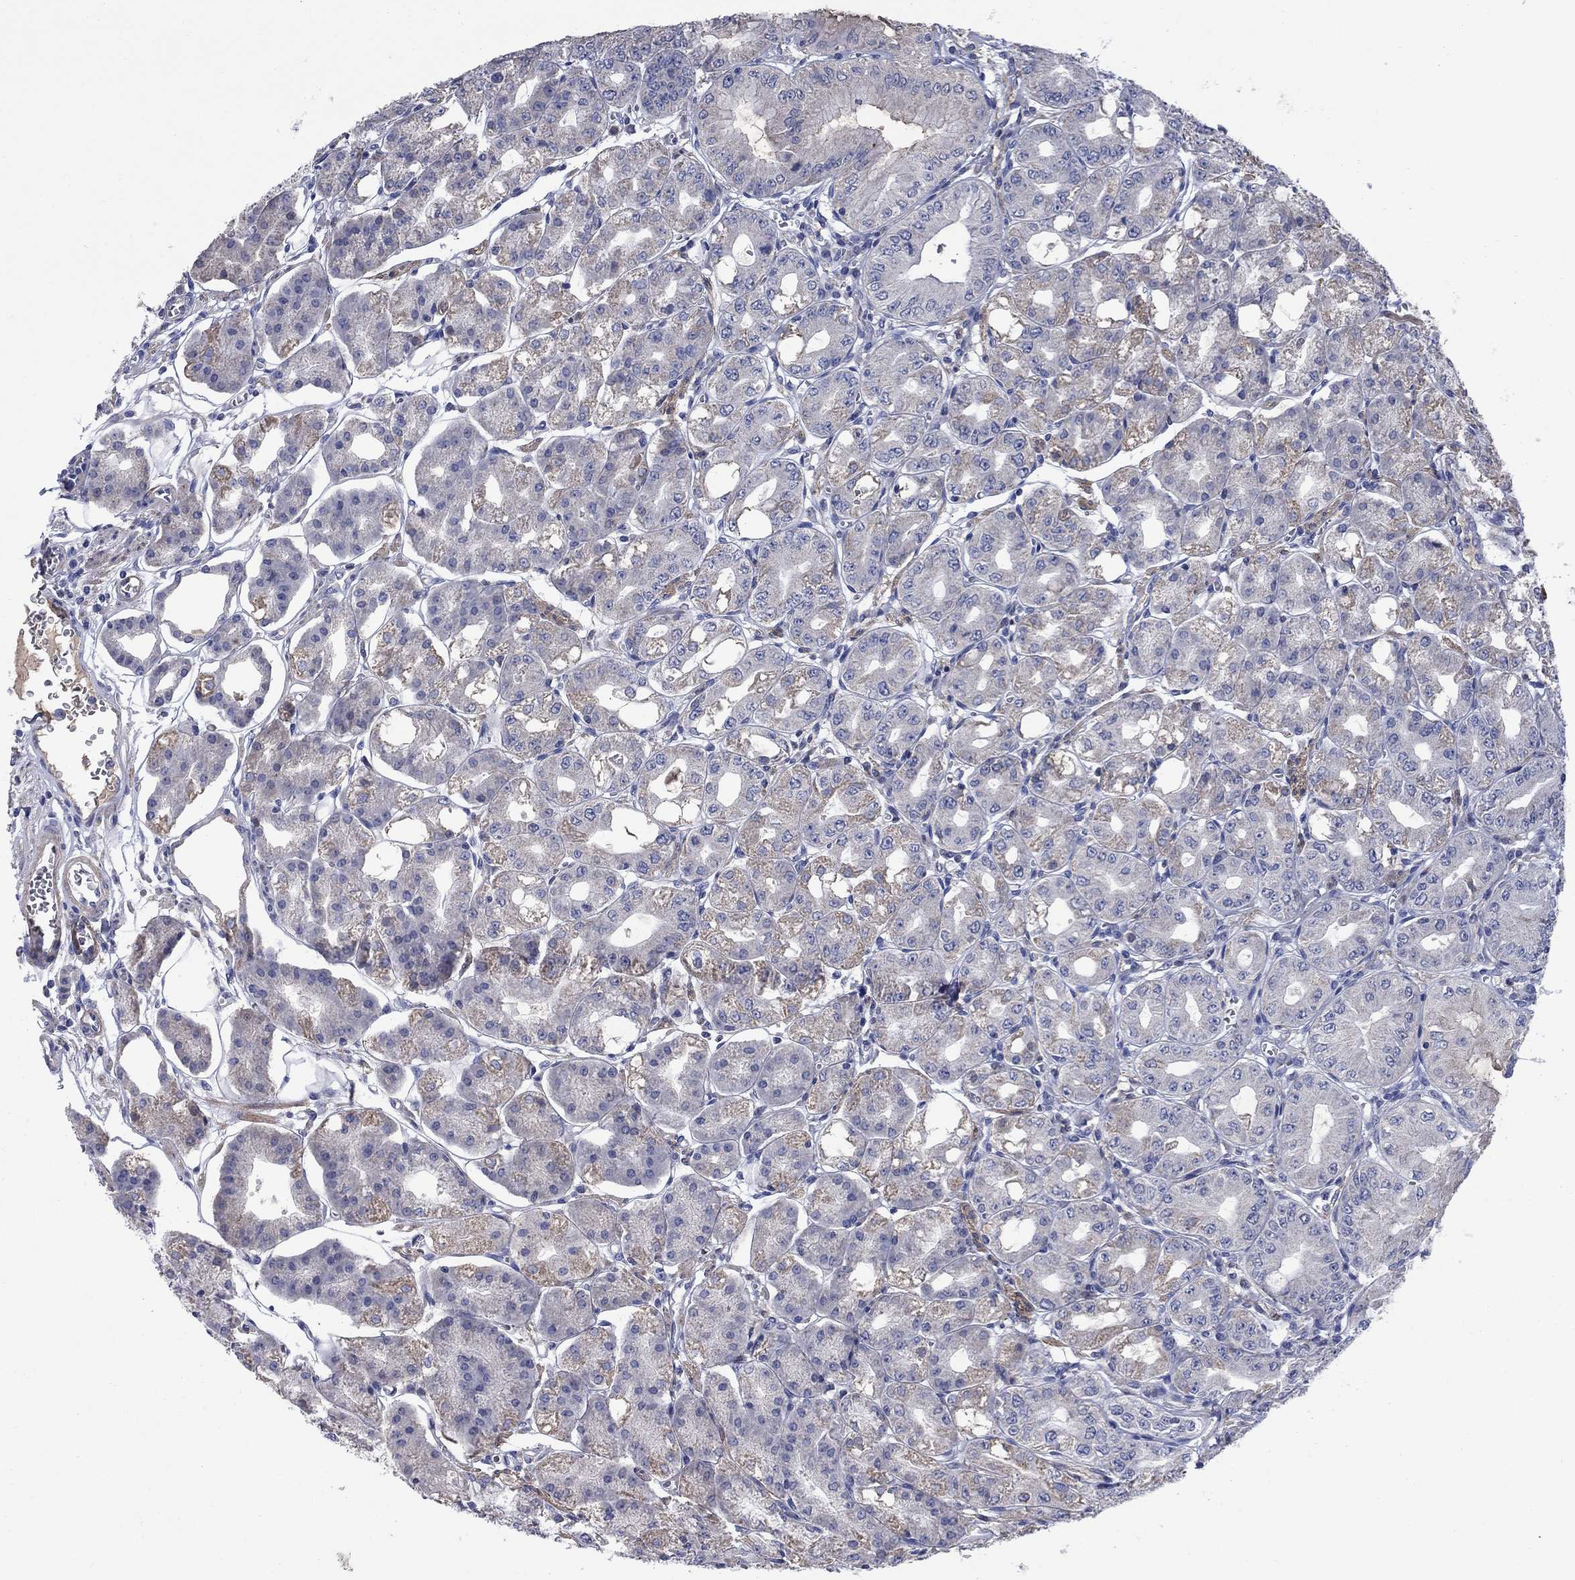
{"staining": {"intensity": "weak", "quantity": "<25%", "location": "cytoplasmic/membranous"}, "tissue": "stomach", "cell_type": "Glandular cells", "image_type": "normal", "snomed": [{"axis": "morphology", "description": "Normal tissue, NOS"}, {"axis": "topography", "description": "Stomach, lower"}], "caption": "A photomicrograph of stomach stained for a protein displays no brown staining in glandular cells.", "gene": "FRK", "patient": {"sex": "male", "age": 71}}